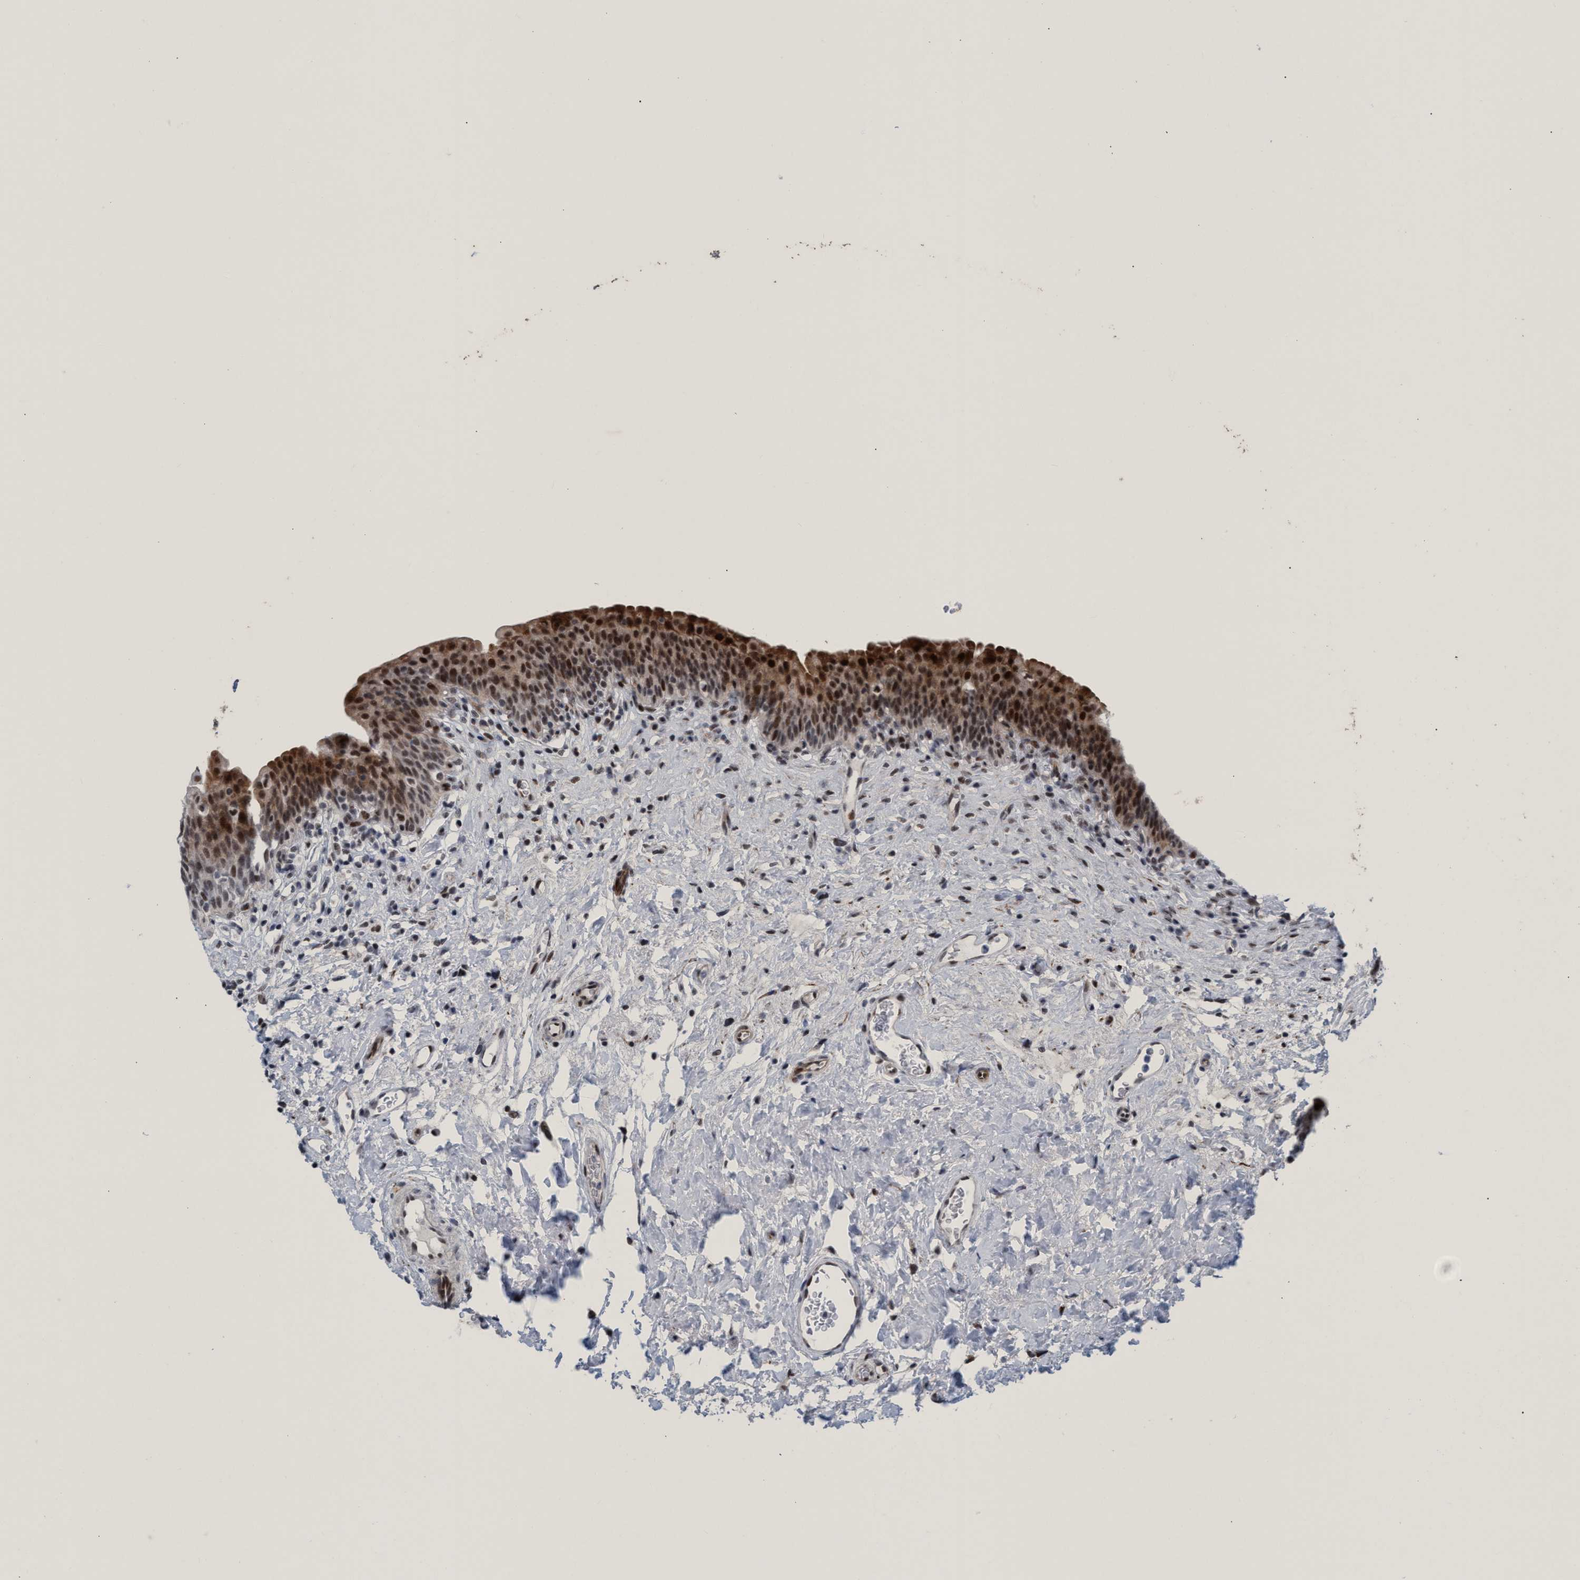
{"staining": {"intensity": "strong", "quantity": ">75%", "location": "cytoplasmic/membranous,nuclear"}, "tissue": "urinary bladder", "cell_type": "Urothelial cells", "image_type": "normal", "snomed": [{"axis": "morphology", "description": "Normal tissue, NOS"}, {"axis": "topography", "description": "Urinary bladder"}], "caption": "Immunohistochemical staining of normal urinary bladder displays >75% levels of strong cytoplasmic/membranous,nuclear protein staining in about >75% of urothelial cells.", "gene": "CWC27", "patient": {"sex": "male", "age": 83}}